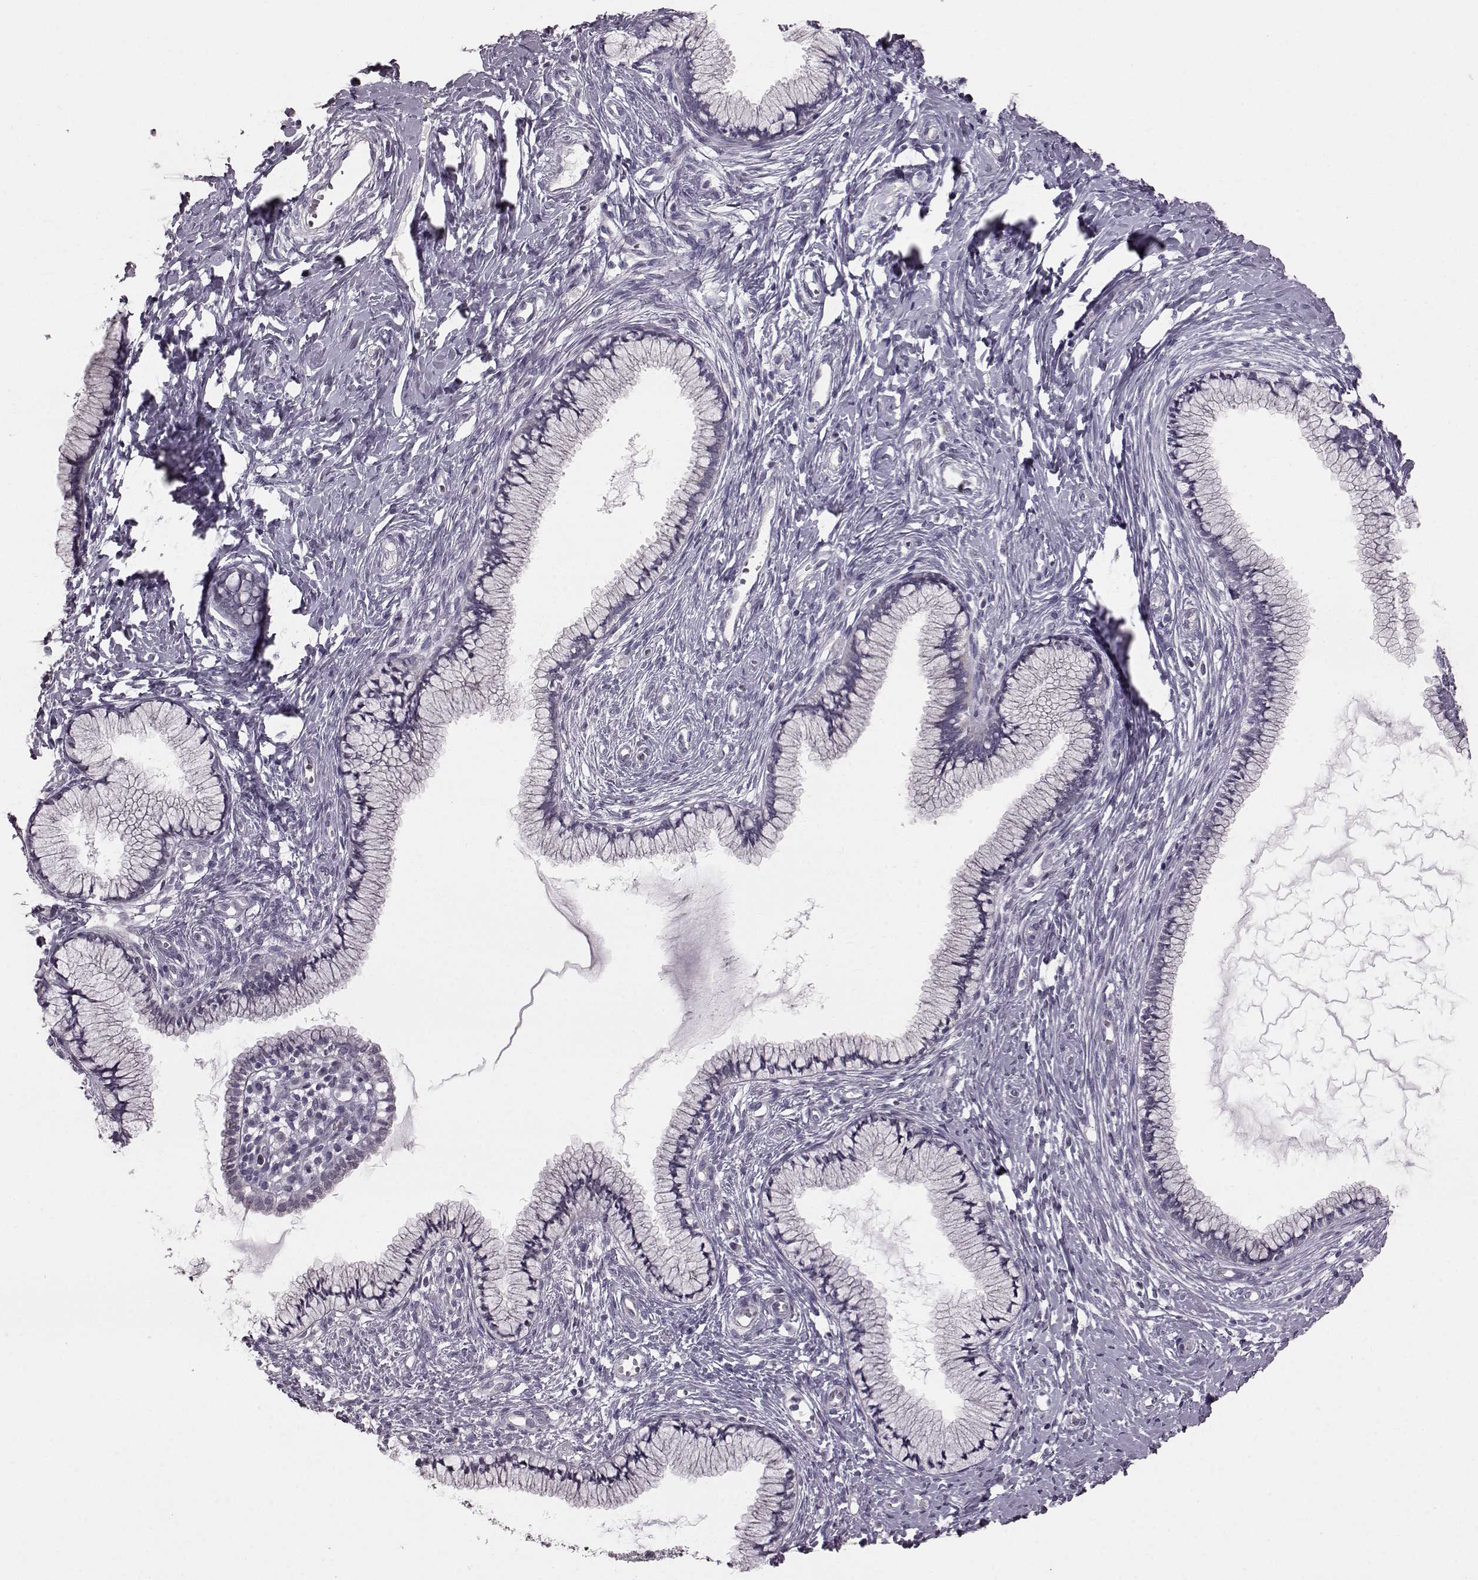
{"staining": {"intensity": "negative", "quantity": "none", "location": "none"}, "tissue": "cervix", "cell_type": "Glandular cells", "image_type": "normal", "snomed": [{"axis": "morphology", "description": "Normal tissue, NOS"}, {"axis": "topography", "description": "Cervix"}], "caption": "Protein analysis of benign cervix shows no significant expression in glandular cells.", "gene": "TCHHL1", "patient": {"sex": "female", "age": 40}}